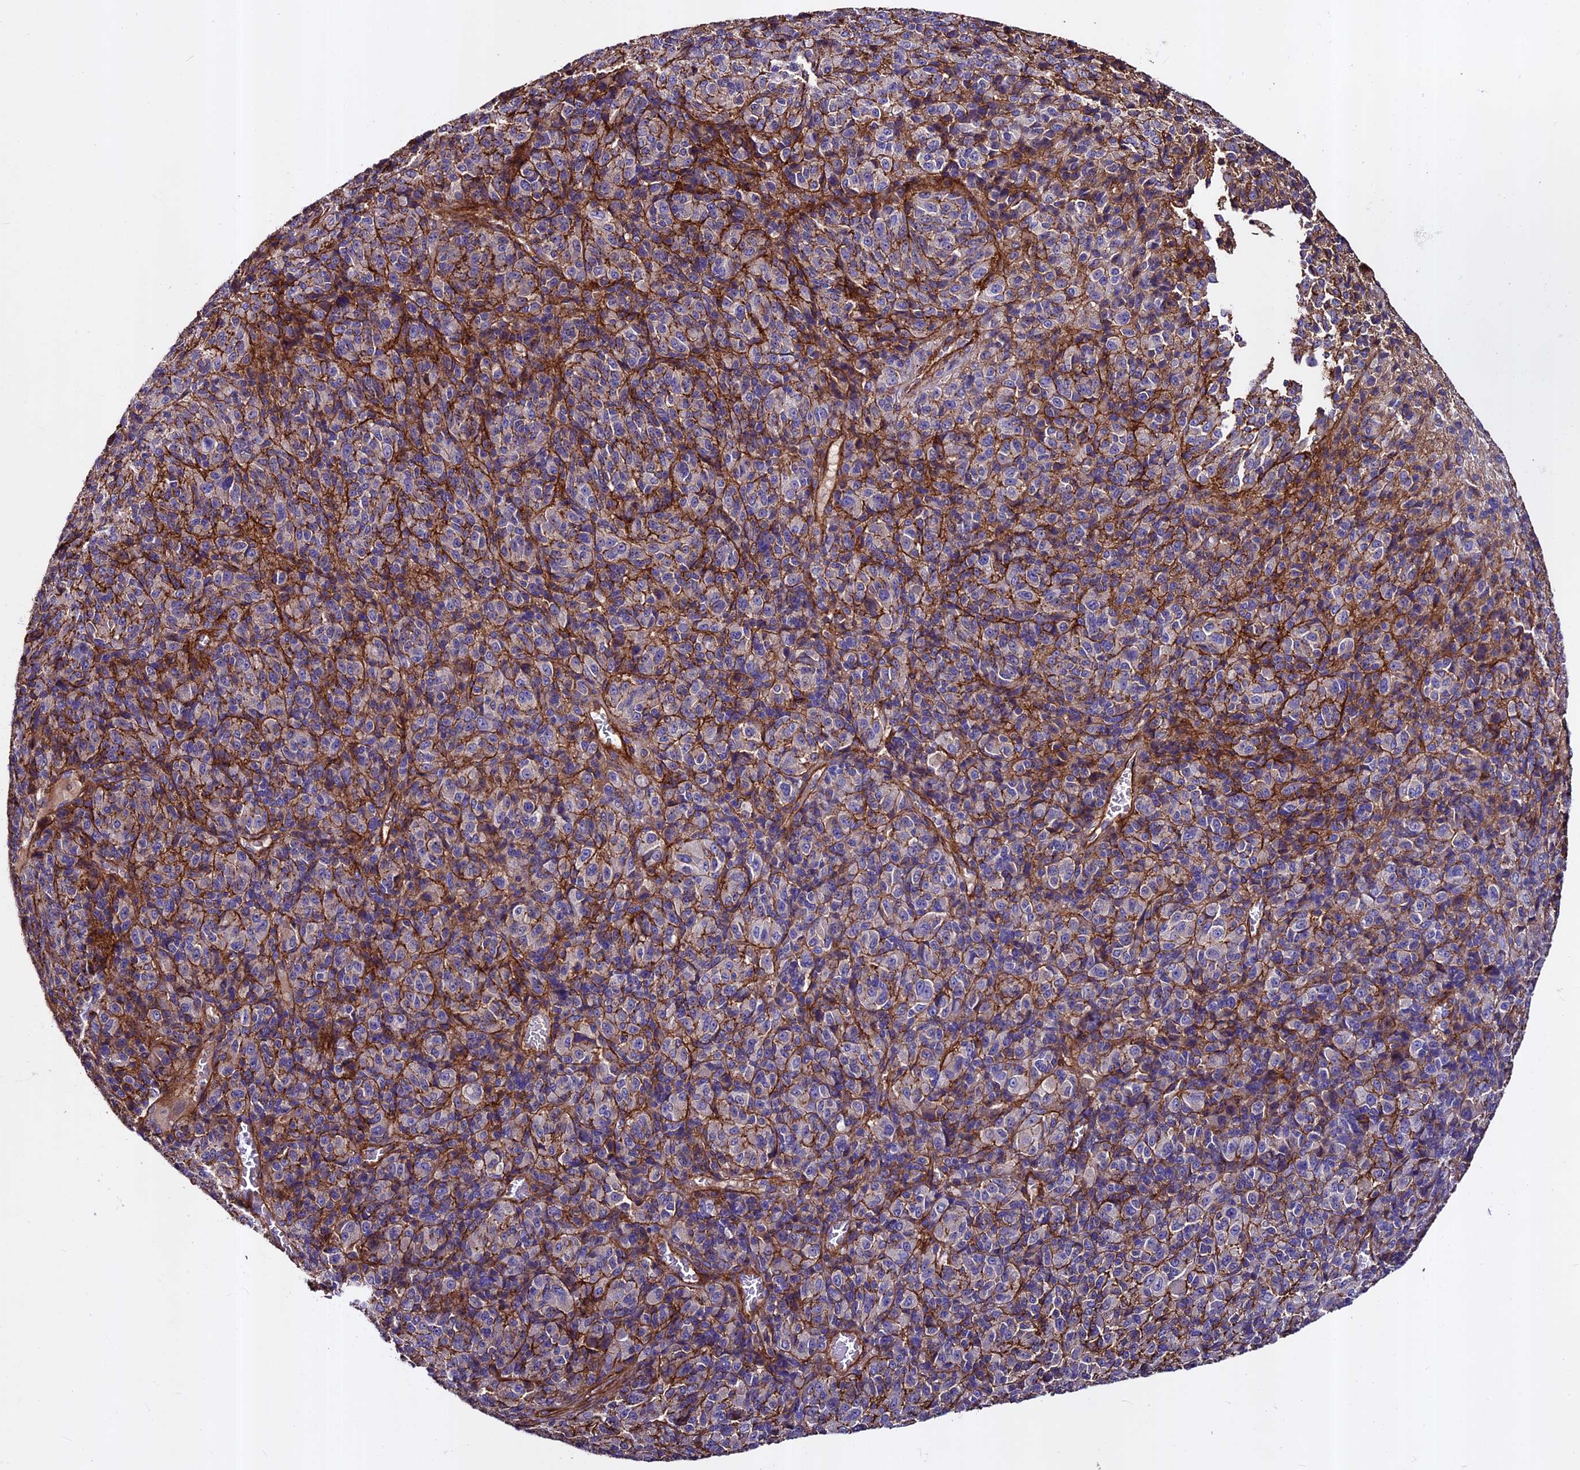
{"staining": {"intensity": "moderate", "quantity": "25%-75%", "location": "cytoplasmic/membranous"}, "tissue": "melanoma", "cell_type": "Tumor cells", "image_type": "cancer", "snomed": [{"axis": "morphology", "description": "Malignant melanoma, Metastatic site"}, {"axis": "topography", "description": "Brain"}], "caption": "Immunohistochemistry (IHC) (DAB (3,3'-diaminobenzidine)) staining of human melanoma displays moderate cytoplasmic/membranous protein expression in approximately 25%-75% of tumor cells.", "gene": "EVA1B", "patient": {"sex": "female", "age": 56}}